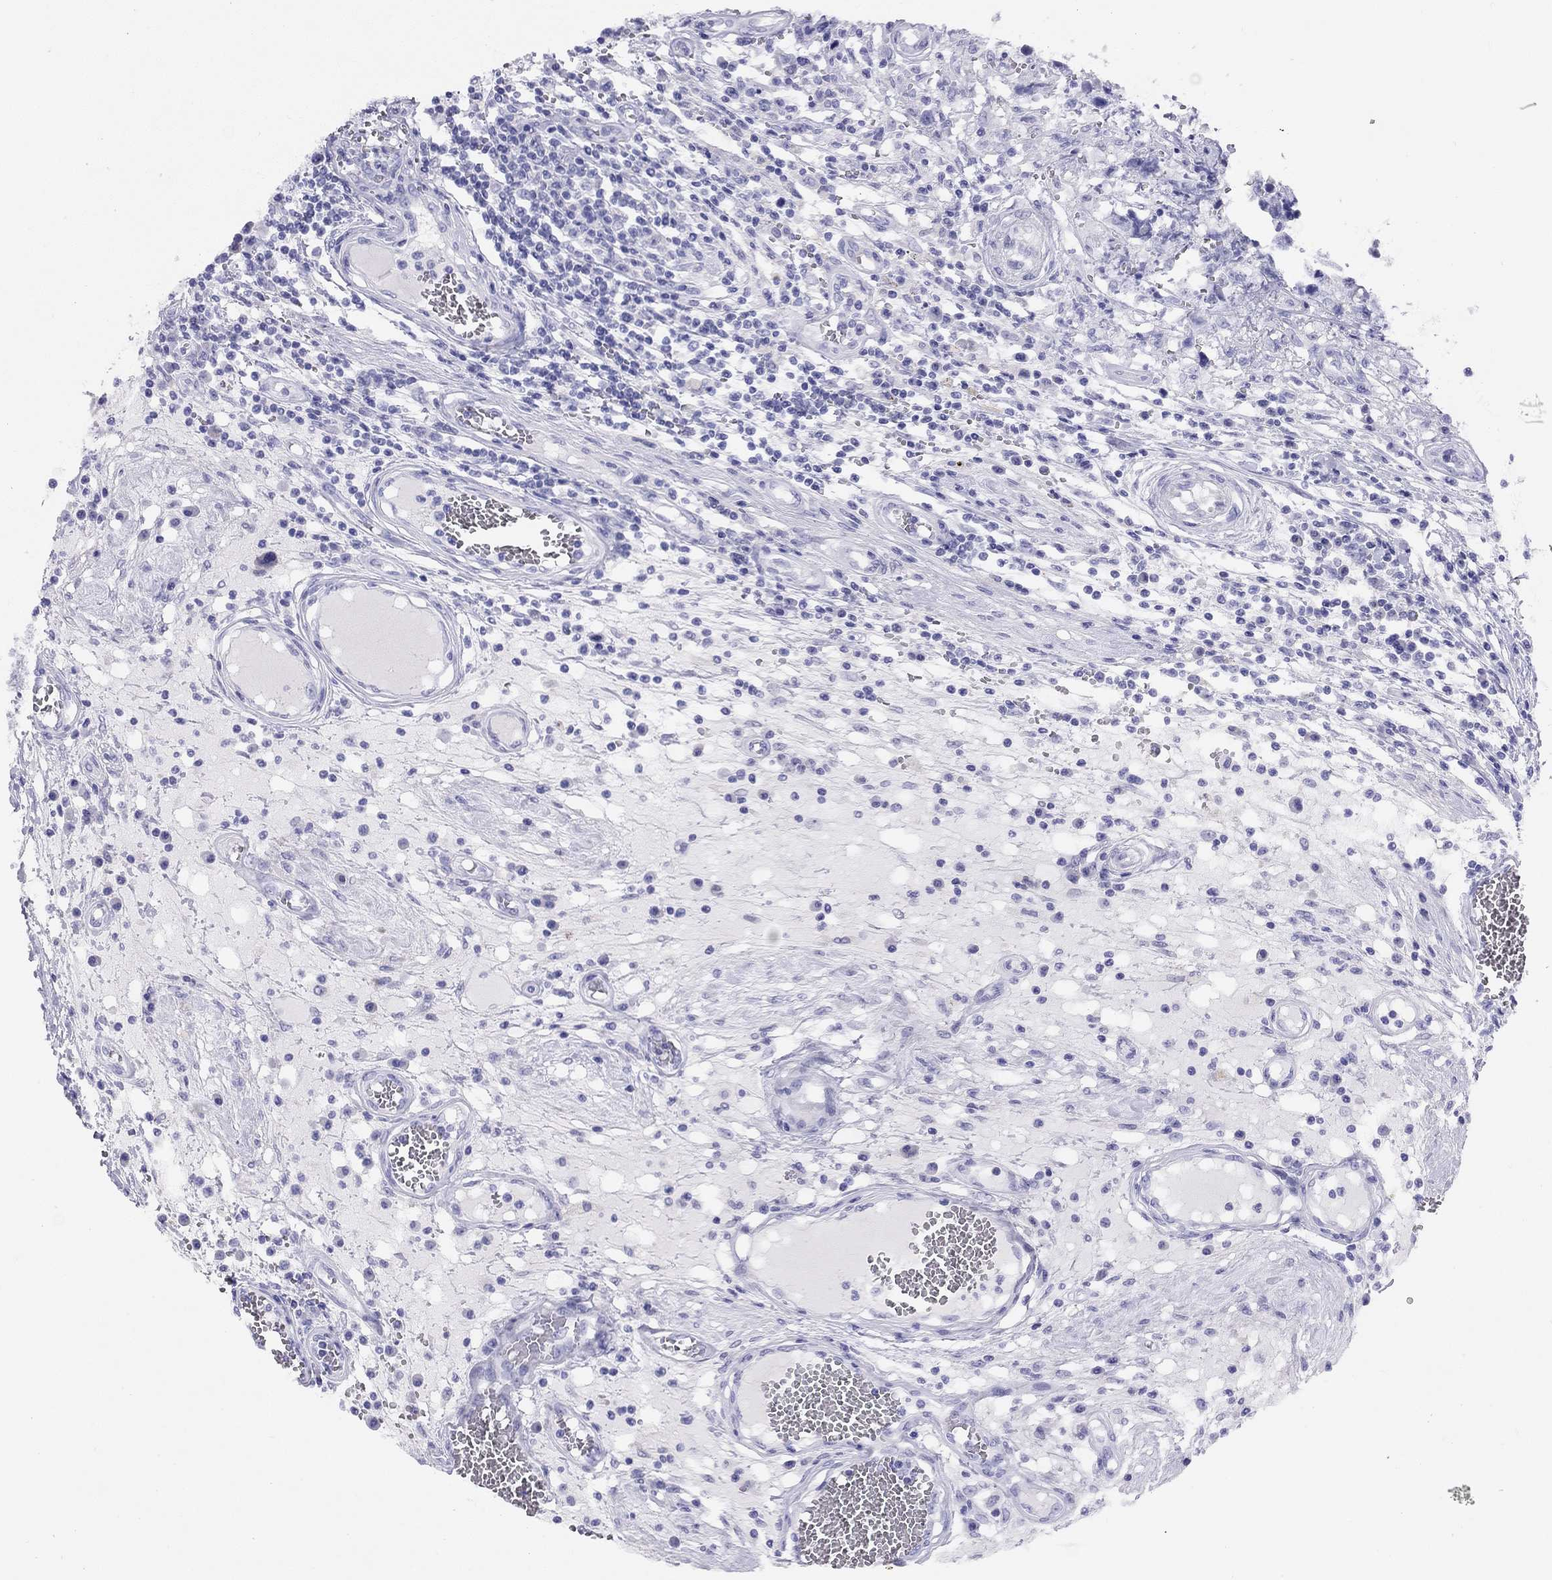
{"staining": {"intensity": "negative", "quantity": "none", "location": "none"}, "tissue": "testis cancer", "cell_type": "Tumor cells", "image_type": "cancer", "snomed": [{"axis": "morphology", "description": "Carcinoma, Embryonal, NOS"}, {"axis": "topography", "description": "Testis"}], "caption": "High magnification brightfield microscopy of testis cancer stained with DAB (brown) and counterstained with hematoxylin (blue): tumor cells show no significant expression. (Brightfield microscopy of DAB (3,3'-diaminobenzidine) immunohistochemistry at high magnification).", "gene": "LRIT2", "patient": {"sex": "male", "age": 36}}